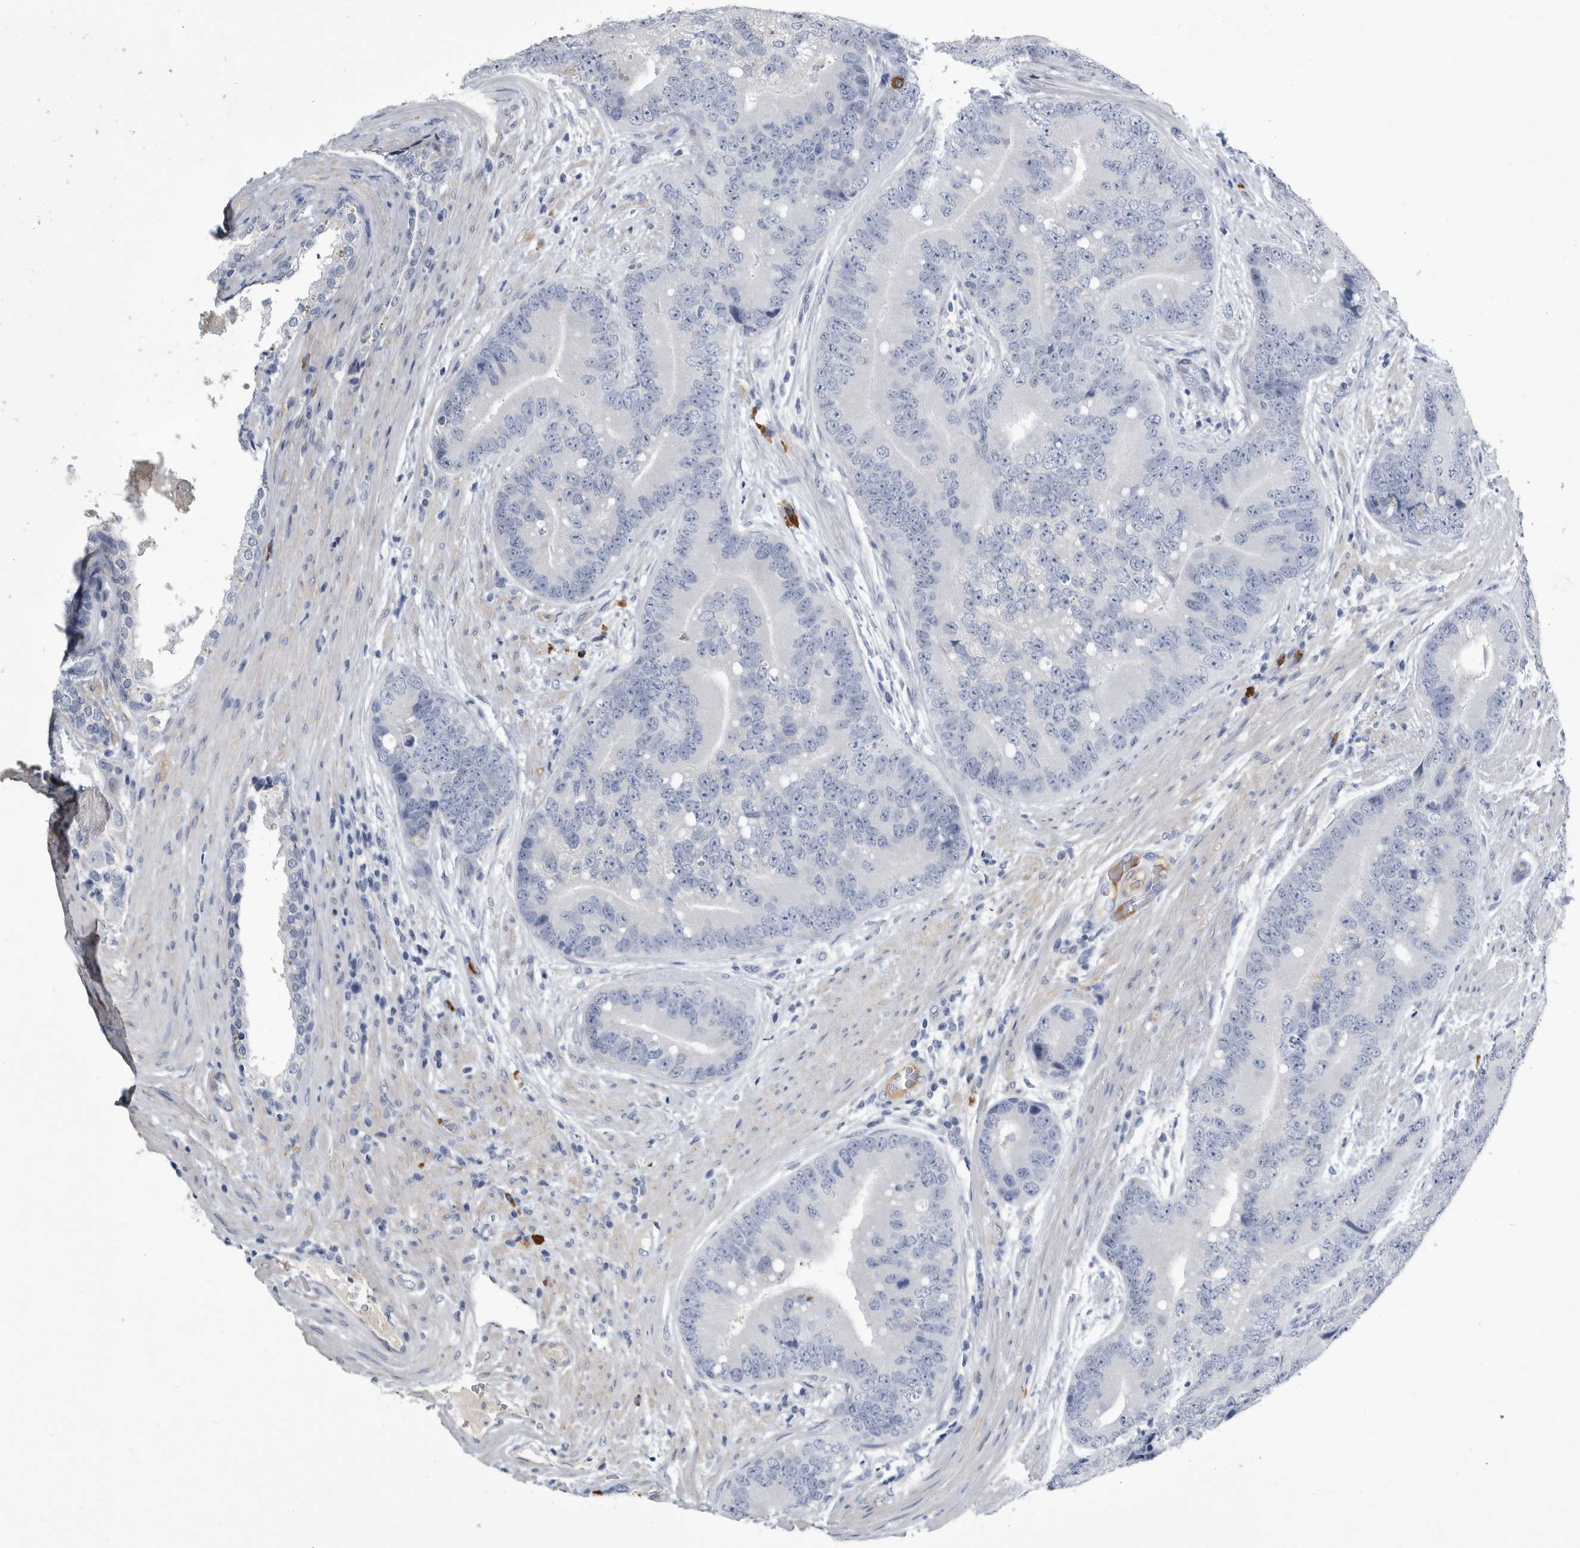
{"staining": {"intensity": "negative", "quantity": "none", "location": "none"}, "tissue": "prostate cancer", "cell_type": "Tumor cells", "image_type": "cancer", "snomed": [{"axis": "morphology", "description": "Adenocarcinoma, High grade"}, {"axis": "topography", "description": "Prostate"}], "caption": "There is no significant staining in tumor cells of prostate adenocarcinoma (high-grade).", "gene": "BTBD6", "patient": {"sex": "male", "age": 70}}